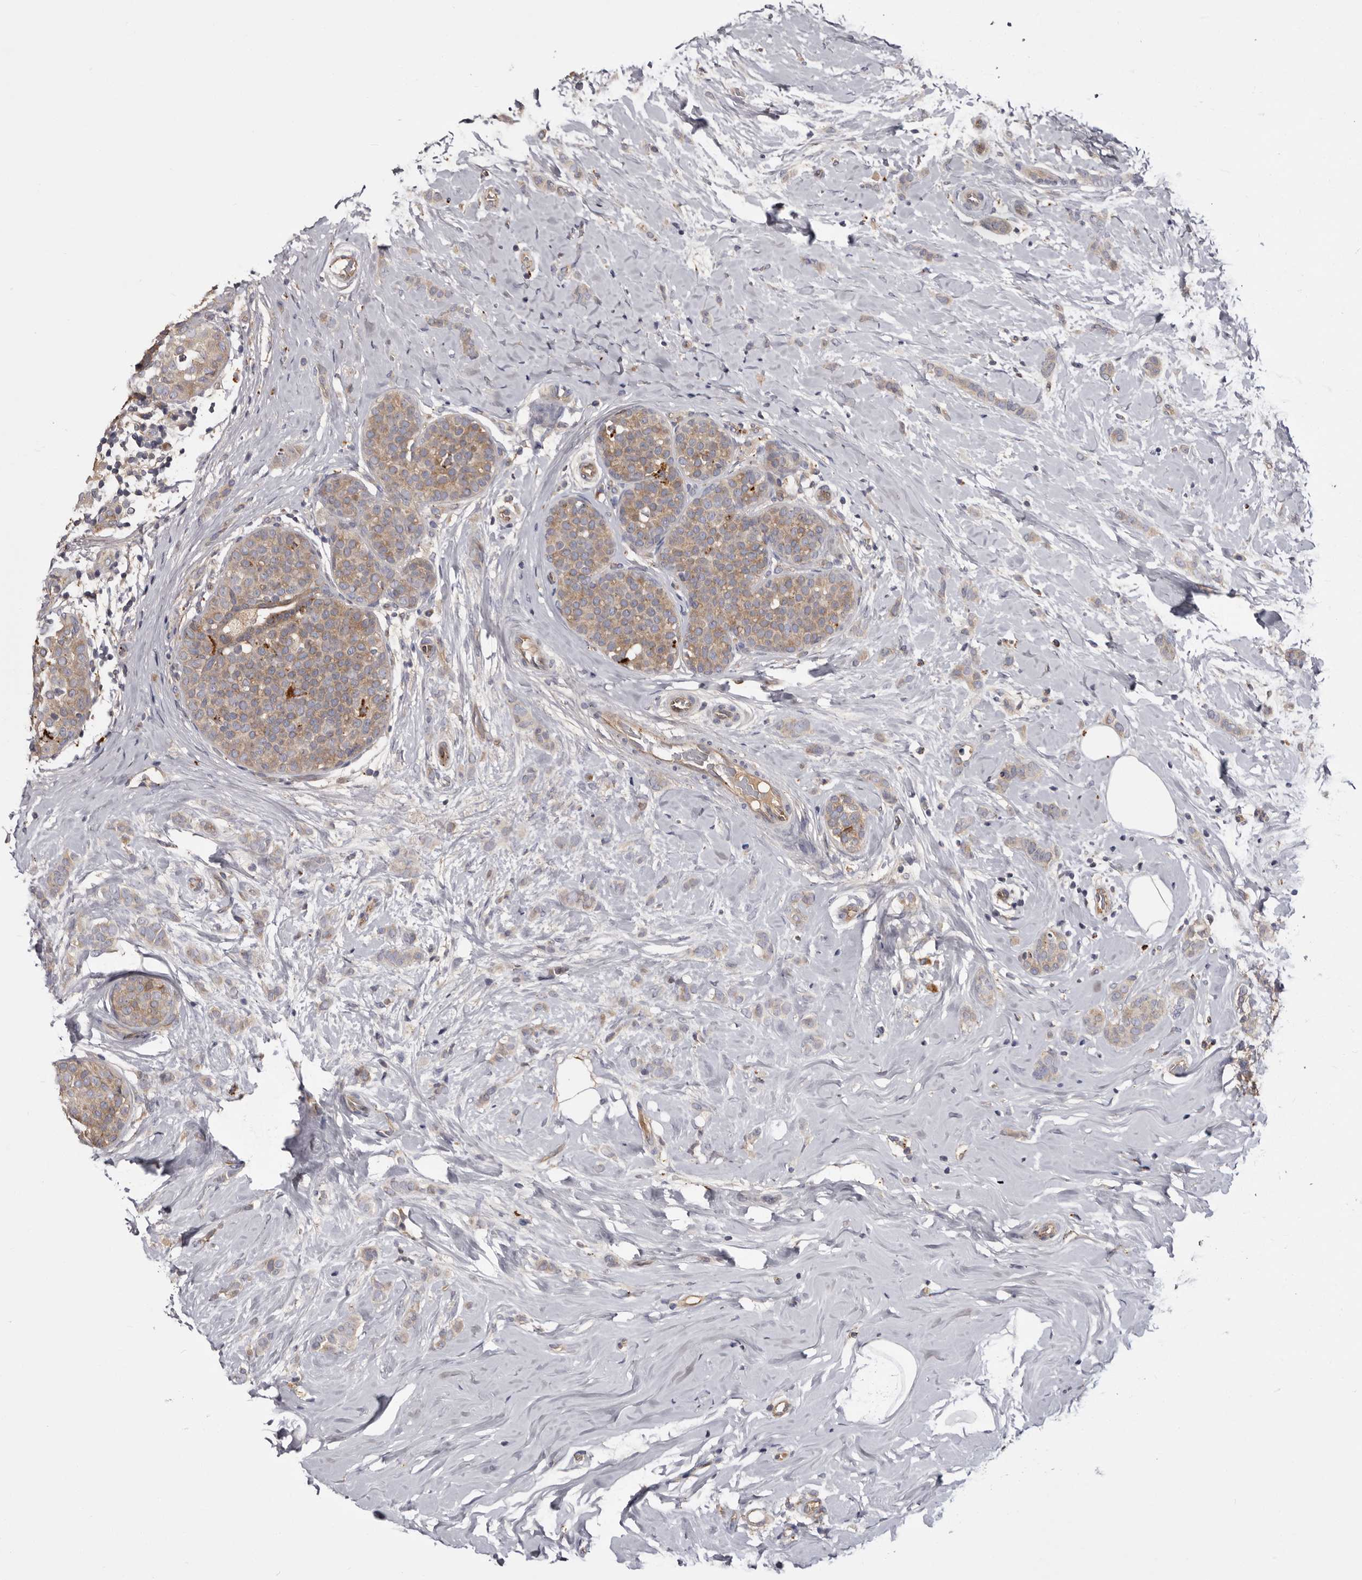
{"staining": {"intensity": "weak", "quantity": "<25%", "location": "cytoplasmic/membranous"}, "tissue": "breast cancer", "cell_type": "Tumor cells", "image_type": "cancer", "snomed": [{"axis": "morphology", "description": "Lobular carcinoma, in situ"}, {"axis": "morphology", "description": "Lobular carcinoma"}, {"axis": "topography", "description": "Breast"}], "caption": "IHC histopathology image of human breast cancer (lobular carcinoma in situ) stained for a protein (brown), which reveals no expression in tumor cells.", "gene": "INKA2", "patient": {"sex": "female", "age": 41}}